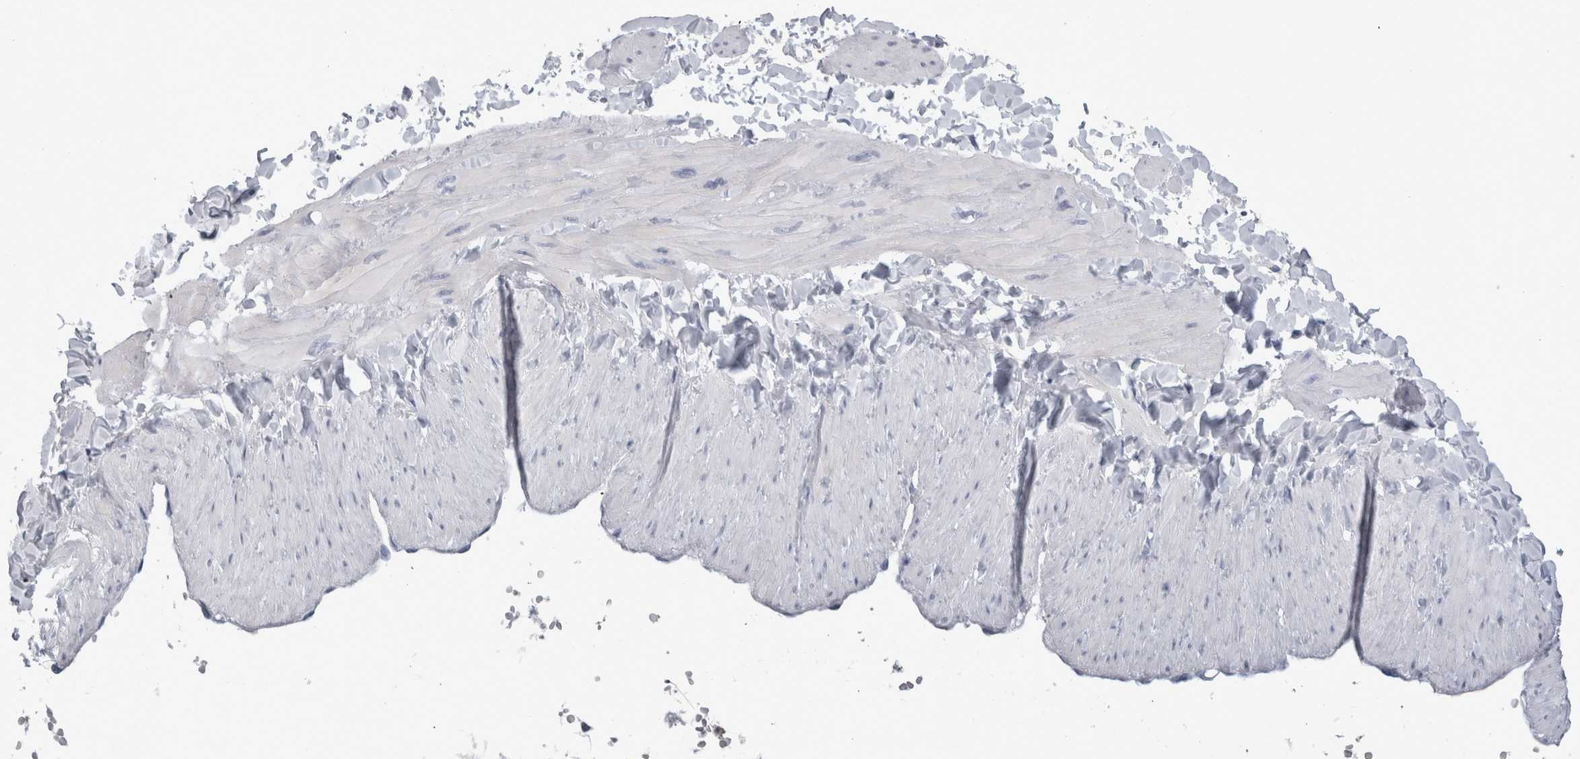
{"staining": {"intensity": "negative", "quantity": "none", "location": "none"}, "tissue": "adipose tissue", "cell_type": "Adipocytes", "image_type": "normal", "snomed": [{"axis": "morphology", "description": "Normal tissue, NOS"}, {"axis": "topography", "description": "Adipose tissue"}, {"axis": "topography", "description": "Vascular tissue"}, {"axis": "topography", "description": "Peripheral nerve tissue"}], "caption": "The histopathology image shows no staining of adipocytes in normal adipose tissue. (DAB immunohistochemistry with hematoxylin counter stain).", "gene": "ALDH8A1", "patient": {"sex": "male", "age": 25}}